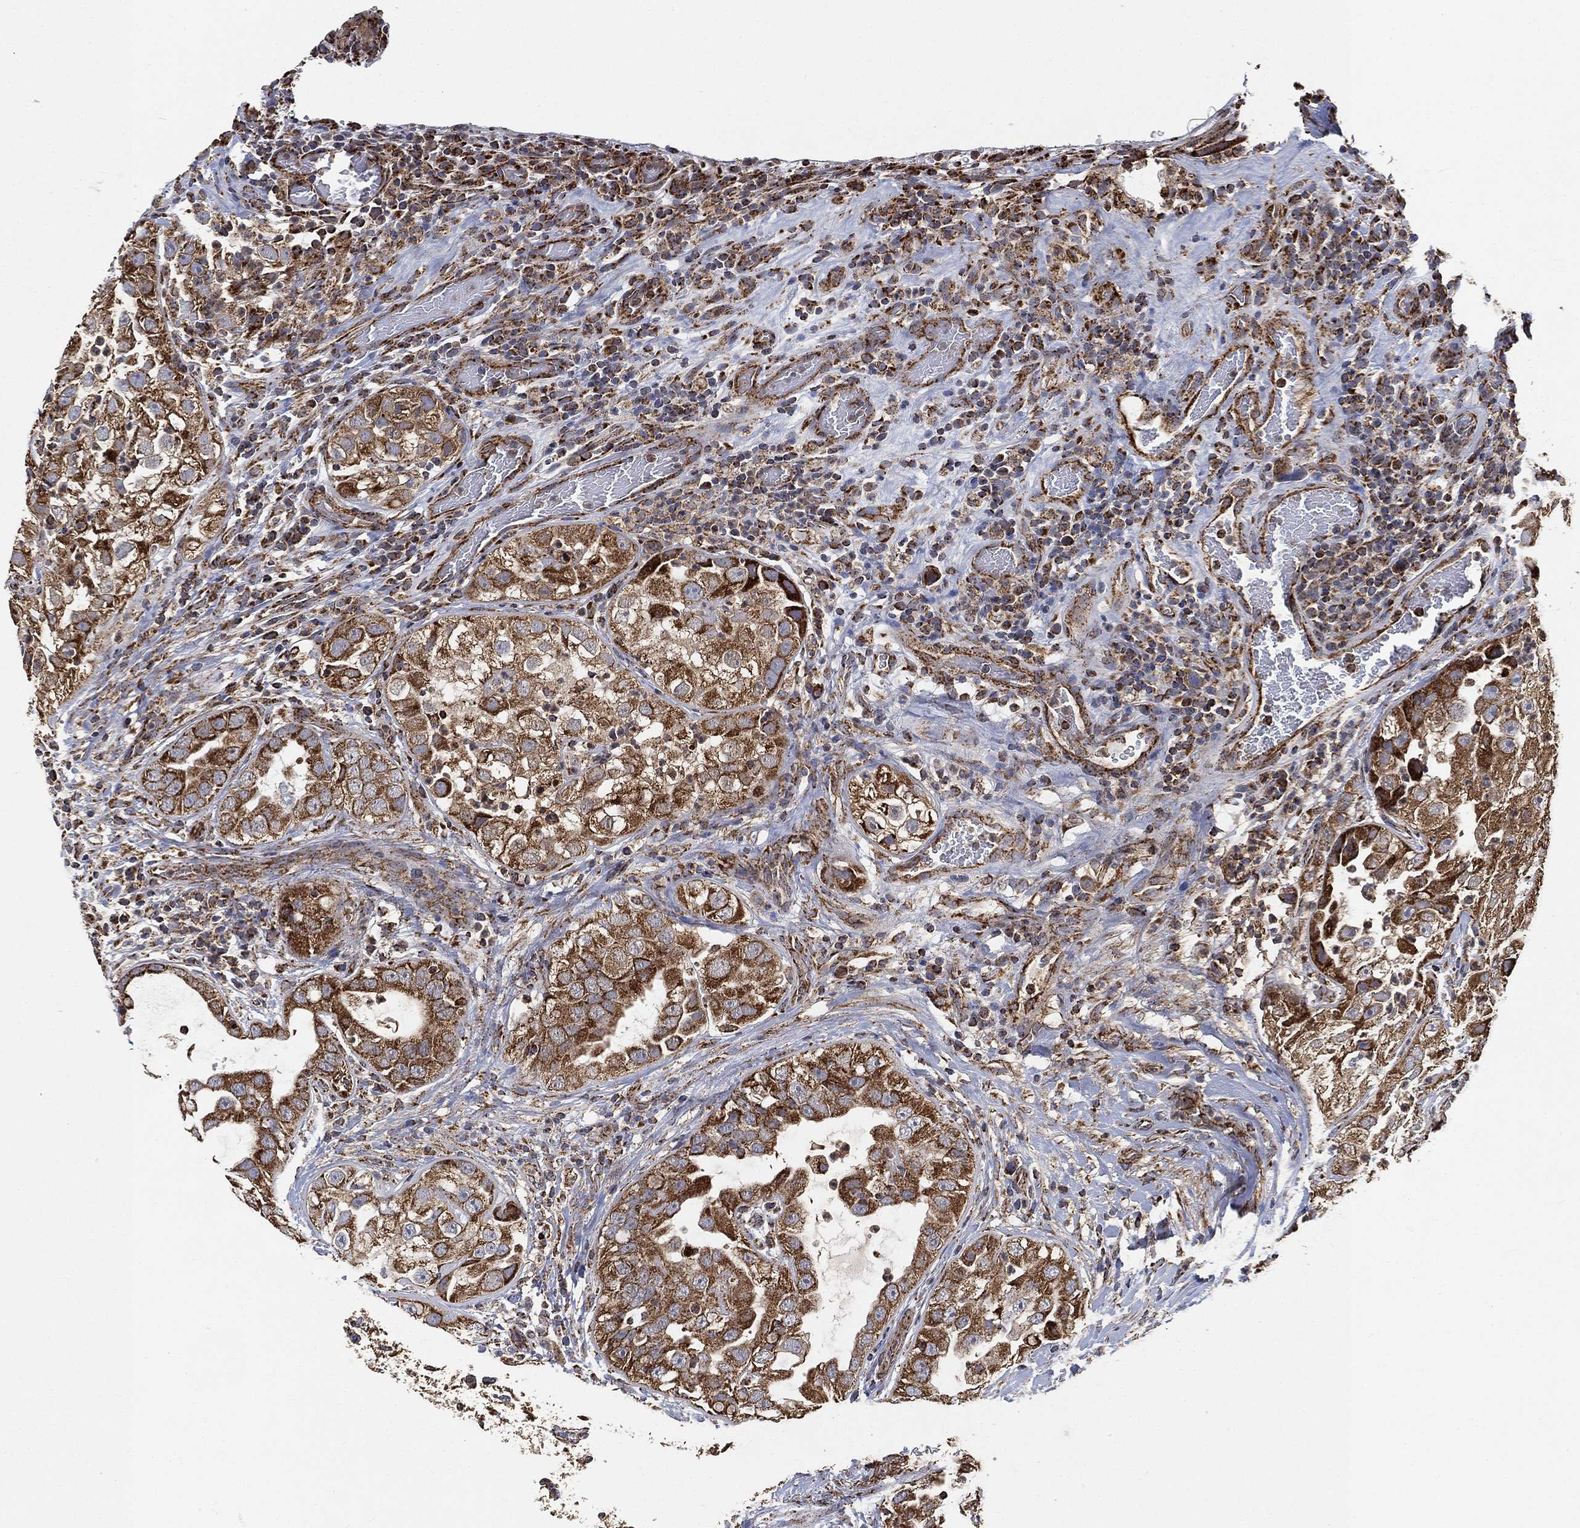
{"staining": {"intensity": "strong", "quantity": ">75%", "location": "cytoplasmic/membranous"}, "tissue": "urothelial cancer", "cell_type": "Tumor cells", "image_type": "cancer", "snomed": [{"axis": "morphology", "description": "Urothelial carcinoma, High grade"}, {"axis": "topography", "description": "Urinary bladder"}], "caption": "Immunohistochemical staining of urothelial cancer exhibits strong cytoplasmic/membranous protein positivity in about >75% of tumor cells. The protein of interest is shown in brown color, while the nuclei are stained blue.", "gene": "SLC38A7", "patient": {"sex": "female", "age": 41}}